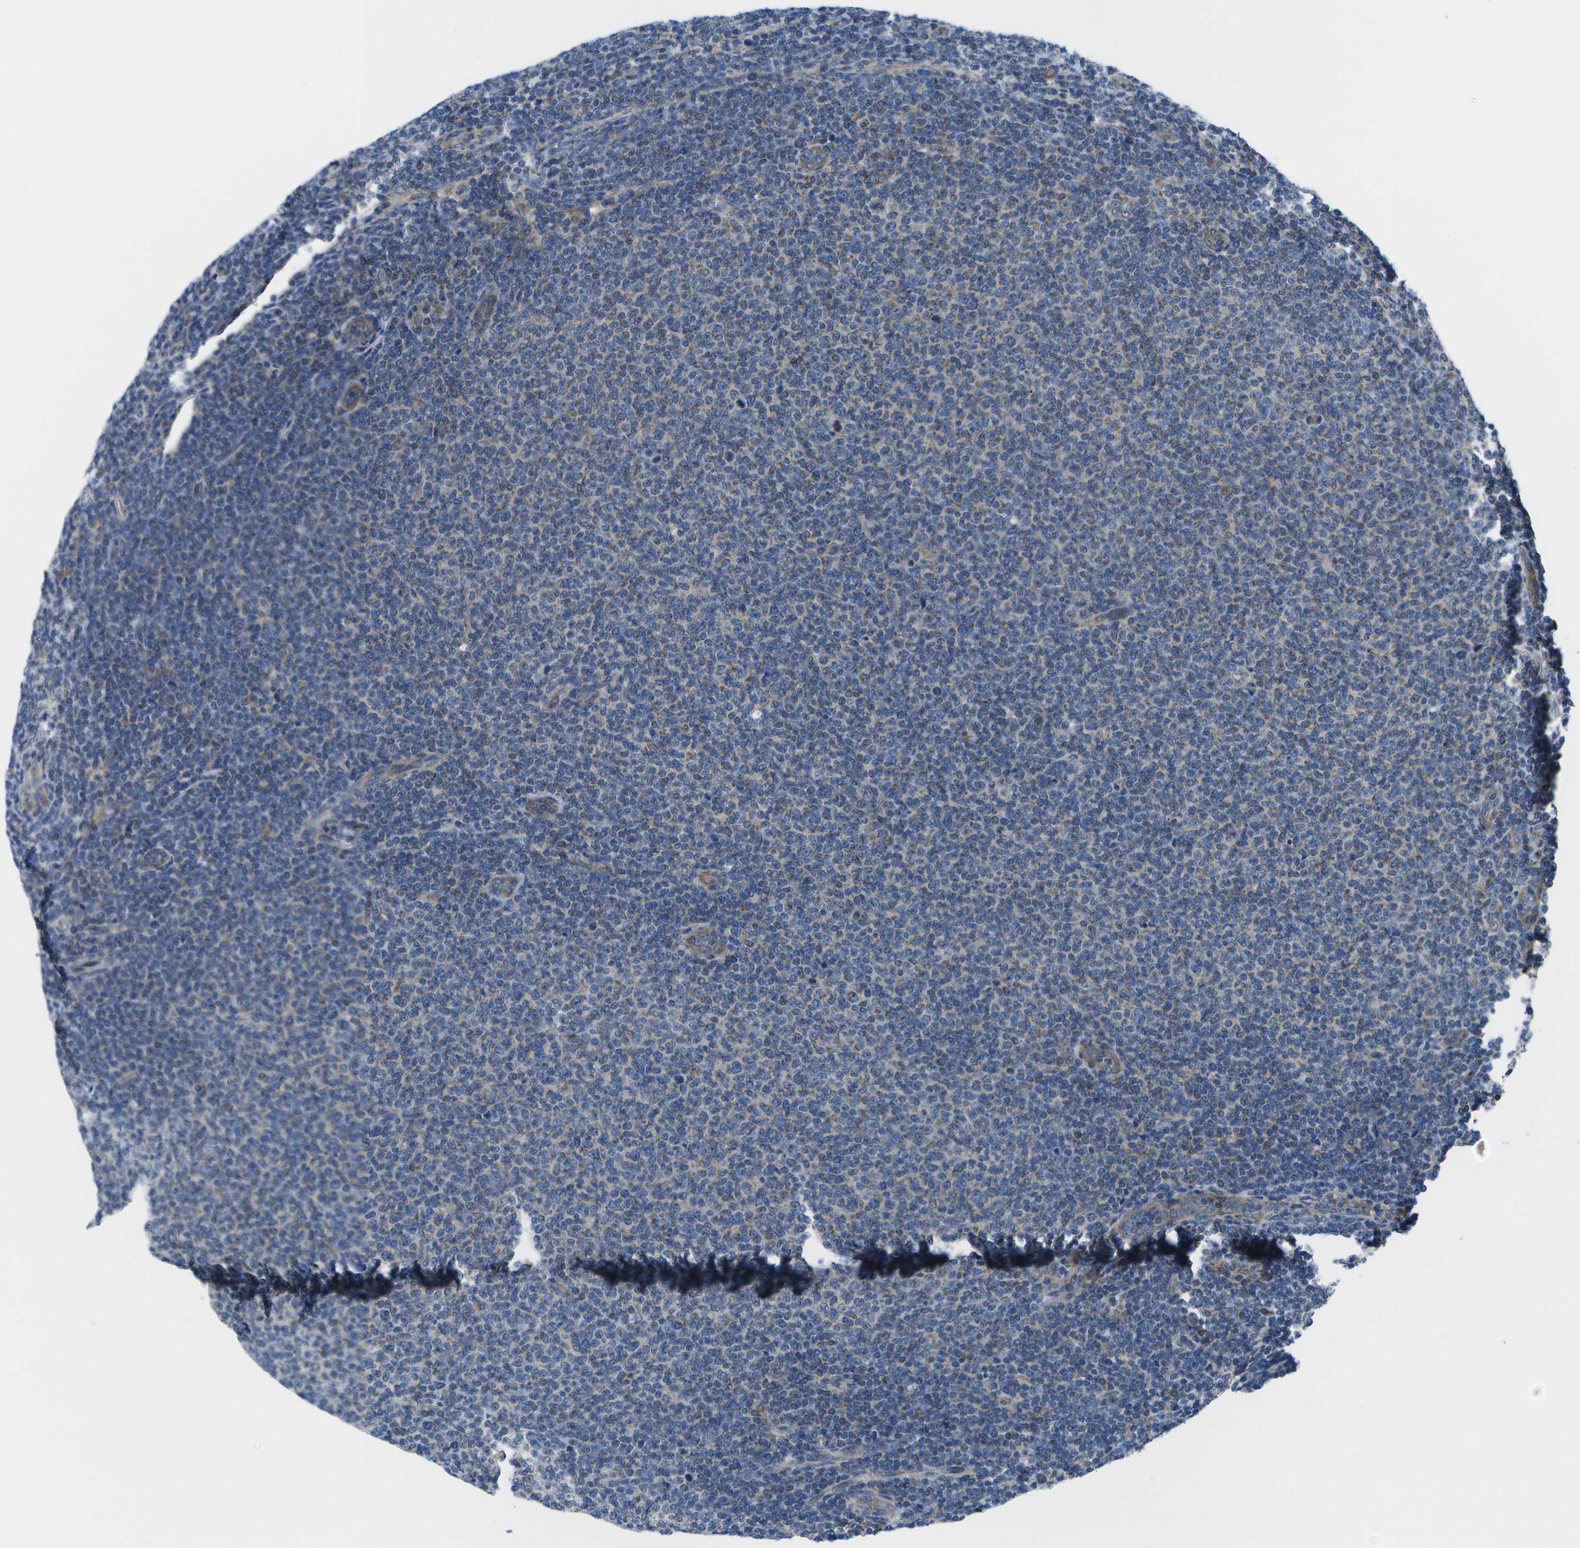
{"staining": {"intensity": "weak", "quantity": "25%-75%", "location": "cytoplasmic/membranous"}, "tissue": "lymphoma", "cell_type": "Tumor cells", "image_type": "cancer", "snomed": [{"axis": "morphology", "description": "Malignant lymphoma, non-Hodgkin's type, Low grade"}, {"axis": "topography", "description": "Lymph node"}], "caption": "Weak cytoplasmic/membranous staining is identified in about 25%-75% of tumor cells in lymphoma.", "gene": "GDF5", "patient": {"sex": "male", "age": 66}}